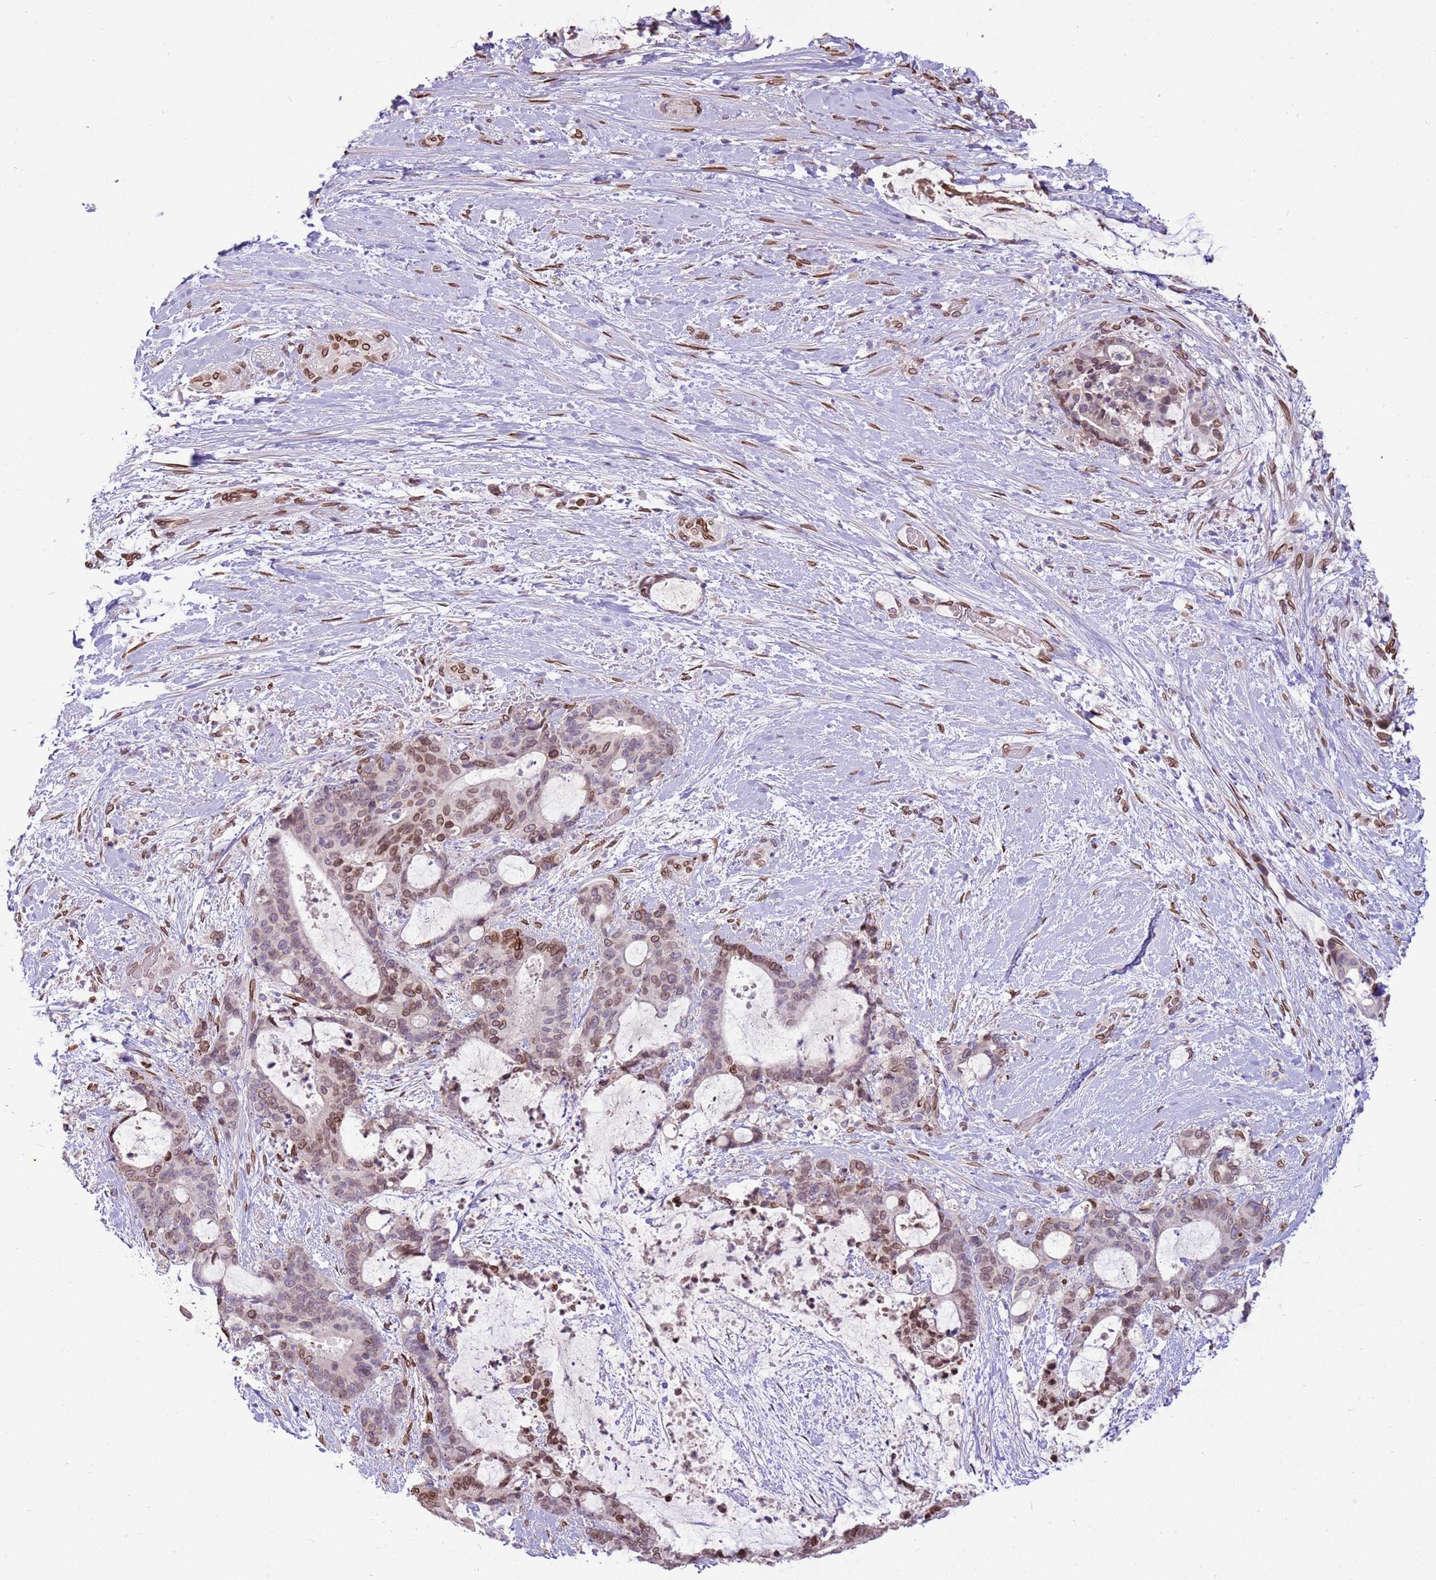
{"staining": {"intensity": "moderate", "quantity": "25%-75%", "location": "cytoplasmic/membranous,nuclear"}, "tissue": "liver cancer", "cell_type": "Tumor cells", "image_type": "cancer", "snomed": [{"axis": "morphology", "description": "Normal tissue, NOS"}, {"axis": "morphology", "description": "Cholangiocarcinoma"}, {"axis": "topography", "description": "Liver"}, {"axis": "topography", "description": "Peripheral nerve tissue"}], "caption": "Protein expression analysis of human liver cancer reveals moderate cytoplasmic/membranous and nuclear staining in approximately 25%-75% of tumor cells. Immunohistochemistry stains the protein of interest in brown and the nuclei are stained blue.", "gene": "TMEM47", "patient": {"sex": "female", "age": 73}}